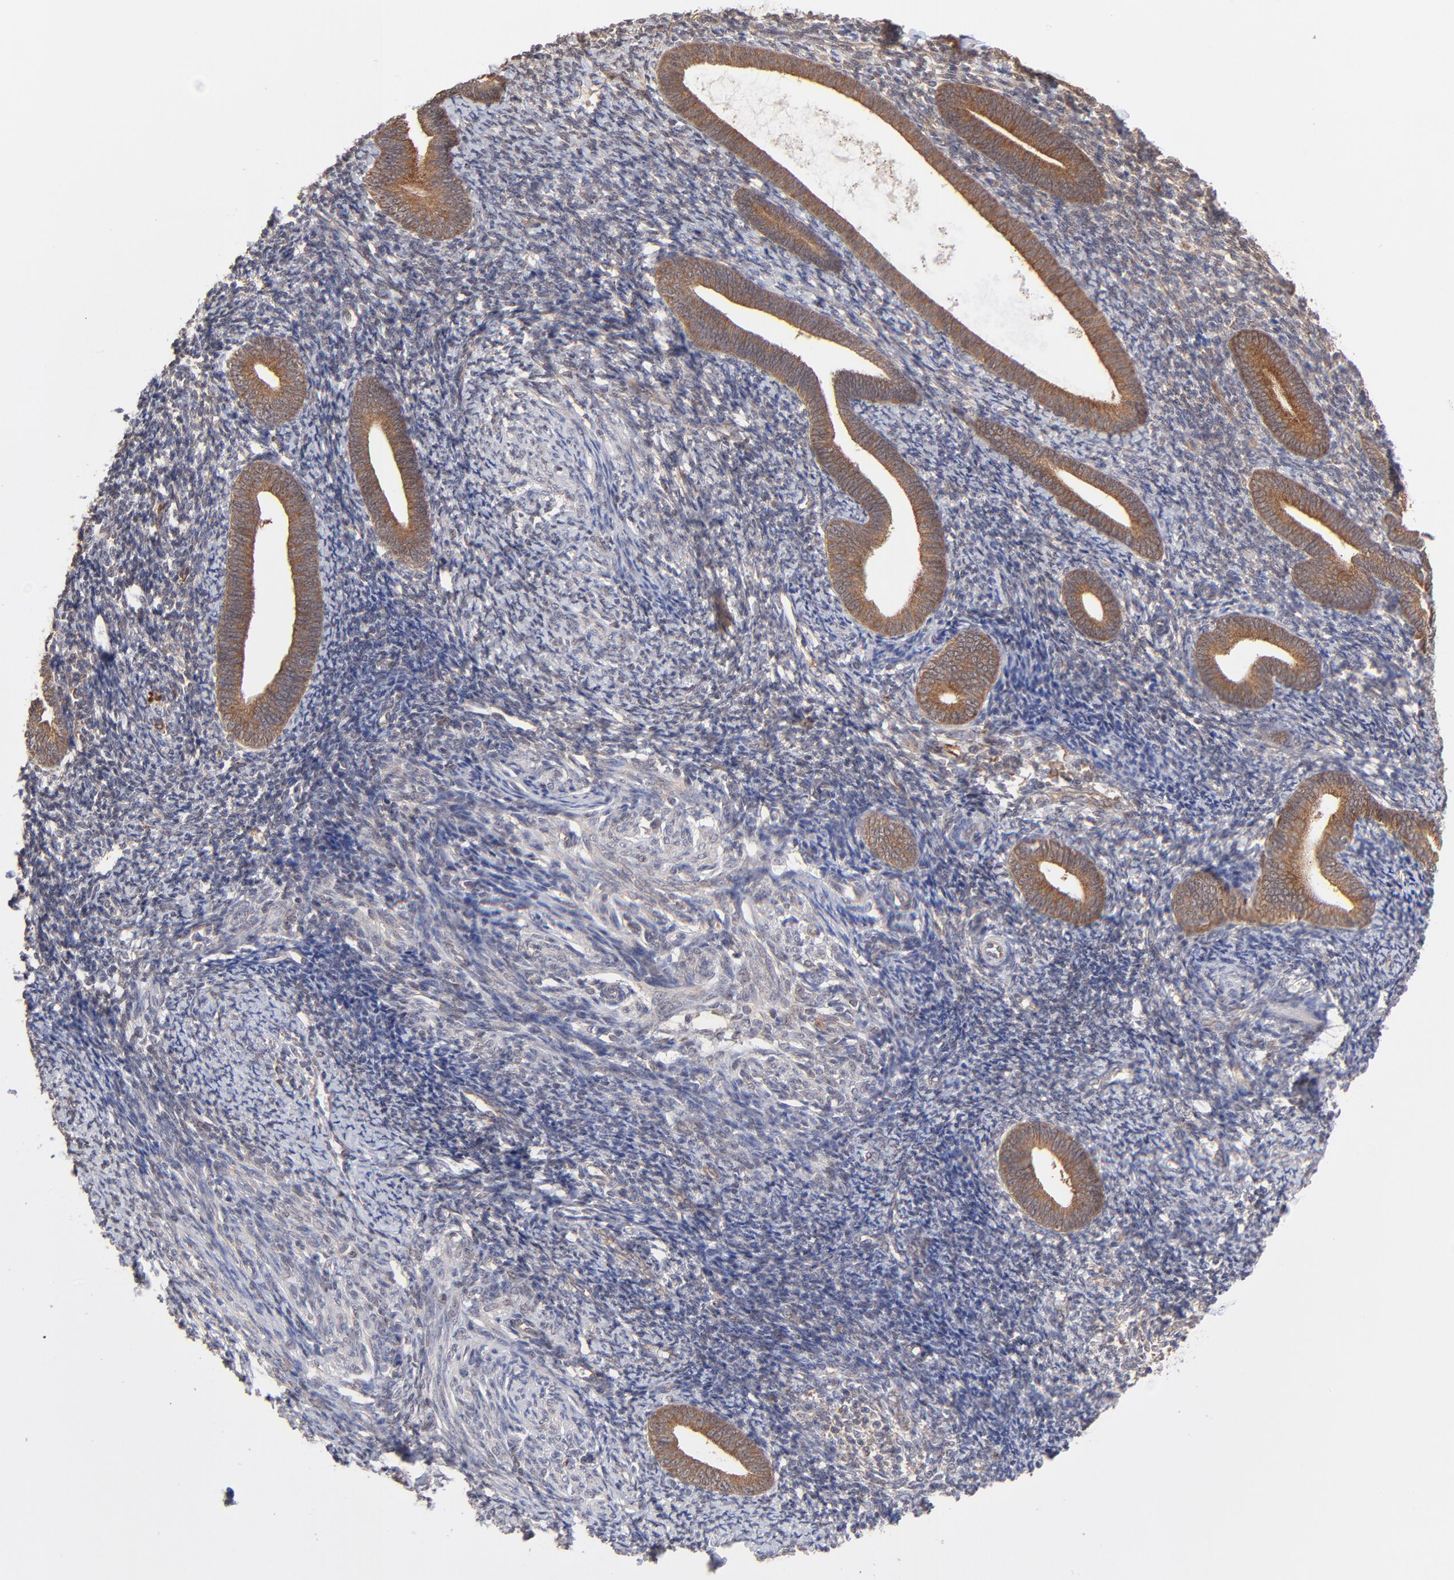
{"staining": {"intensity": "strong", "quantity": "<25%", "location": "cytoplasmic/membranous"}, "tissue": "endometrium", "cell_type": "Cells in endometrial stroma", "image_type": "normal", "snomed": [{"axis": "morphology", "description": "Normal tissue, NOS"}, {"axis": "topography", "description": "Endometrium"}], "caption": "A micrograph of human endometrium stained for a protein demonstrates strong cytoplasmic/membranous brown staining in cells in endometrial stroma. The staining is performed using DAB brown chromogen to label protein expression. The nuclei are counter-stained blue using hematoxylin.", "gene": "GART", "patient": {"sex": "female", "age": 57}}